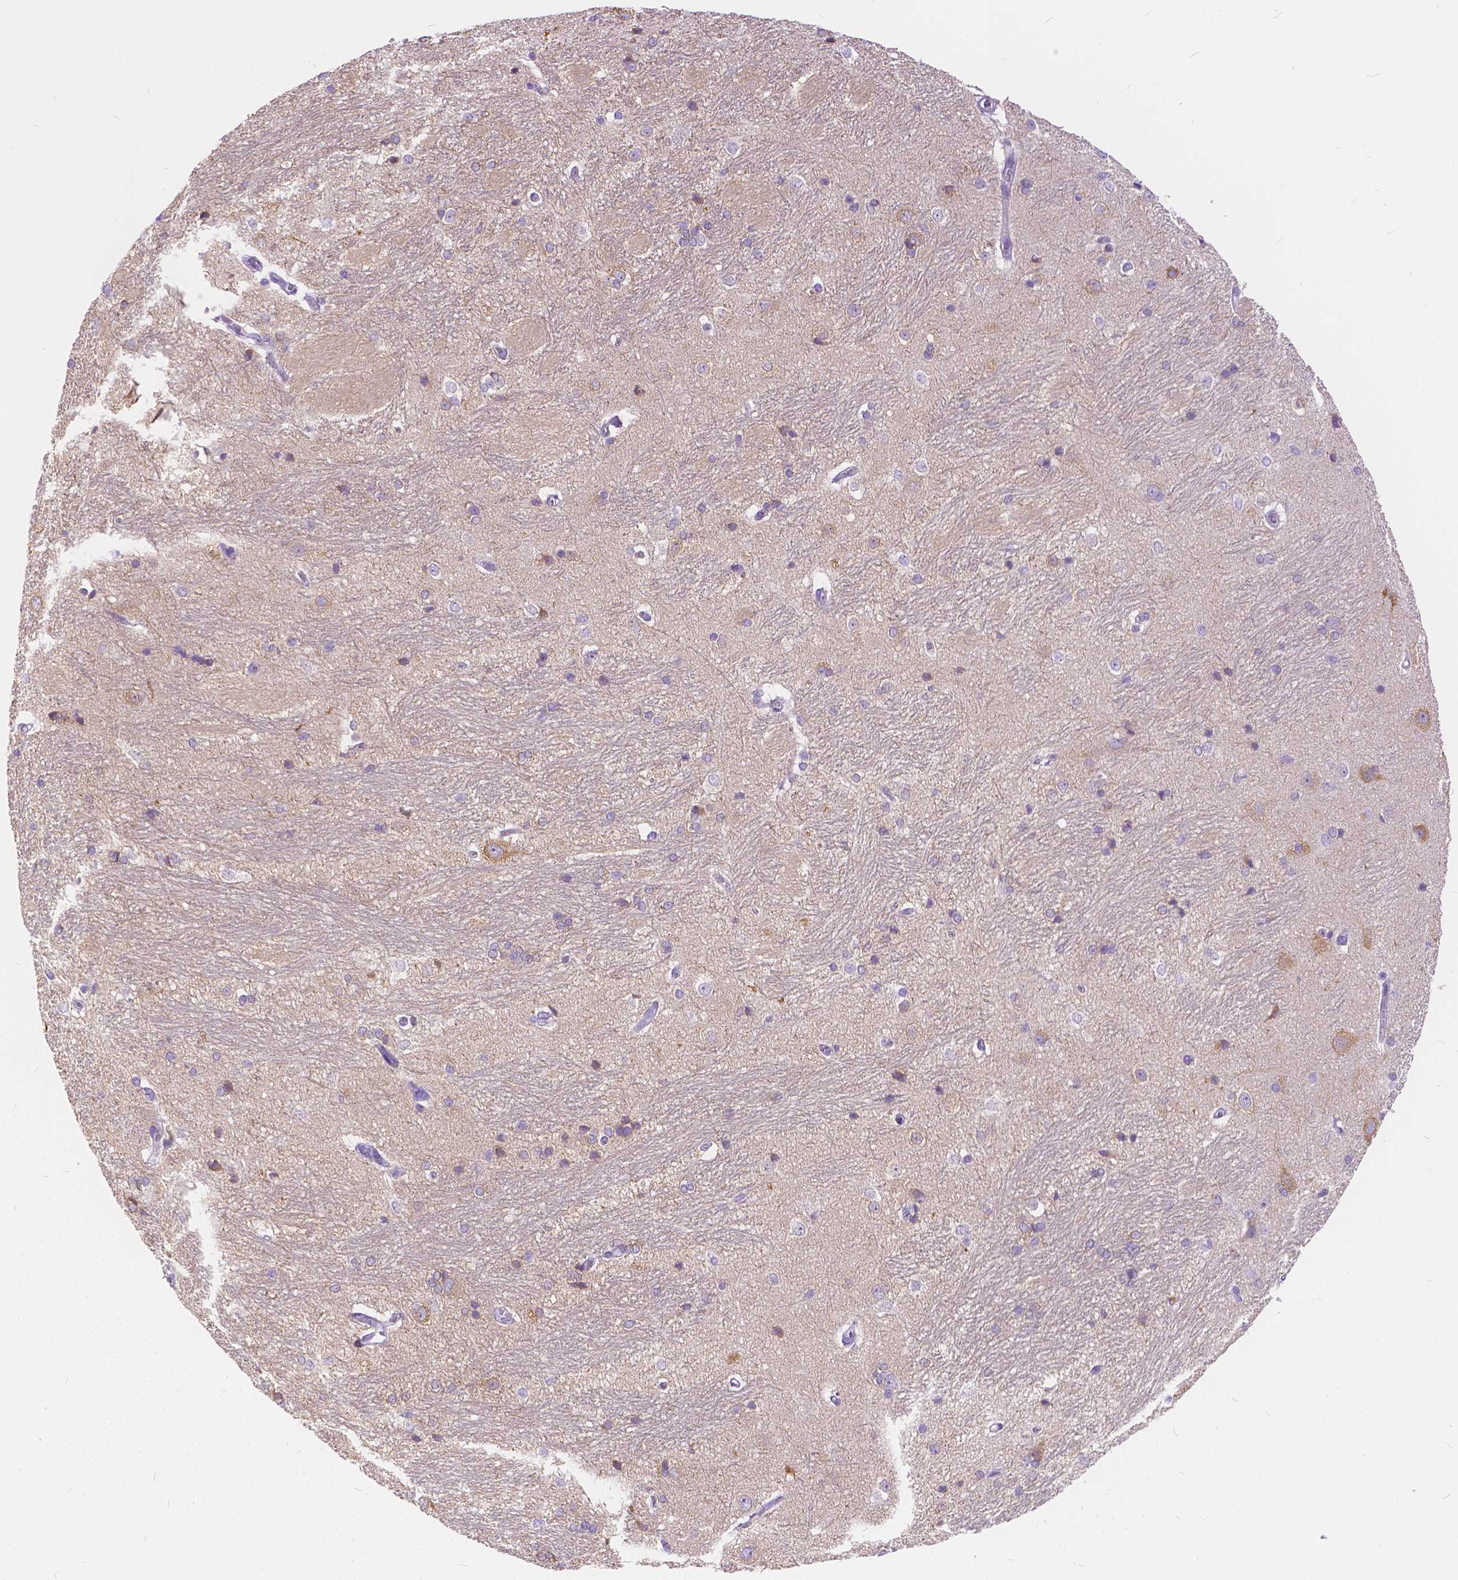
{"staining": {"intensity": "negative", "quantity": "none", "location": "none"}, "tissue": "hippocampus", "cell_type": "Glial cells", "image_type": "normal", "snomed": [{"axis": "morphology", "description": "Normal tissue, NOS"}, {"axis": "topography", "description": "Cerebral cortex"}, {"axis": "topography", "description": "Hippocampus"}], "caption": "High magnification brightfield microscopy of normal hippocampus stained with DAB (3,3'-diaminobenzidine) (brown) and counterstained with hematoxylin (blue): glial cells show no significant expression. (Stains: DAB immunohistochemistry (IHC) with hematoxylin counter stain, Microscopy: brightfield microscopy at high magnification).", "gene": "CHRM1", "patient": {"sex": "female", "age": 19}}